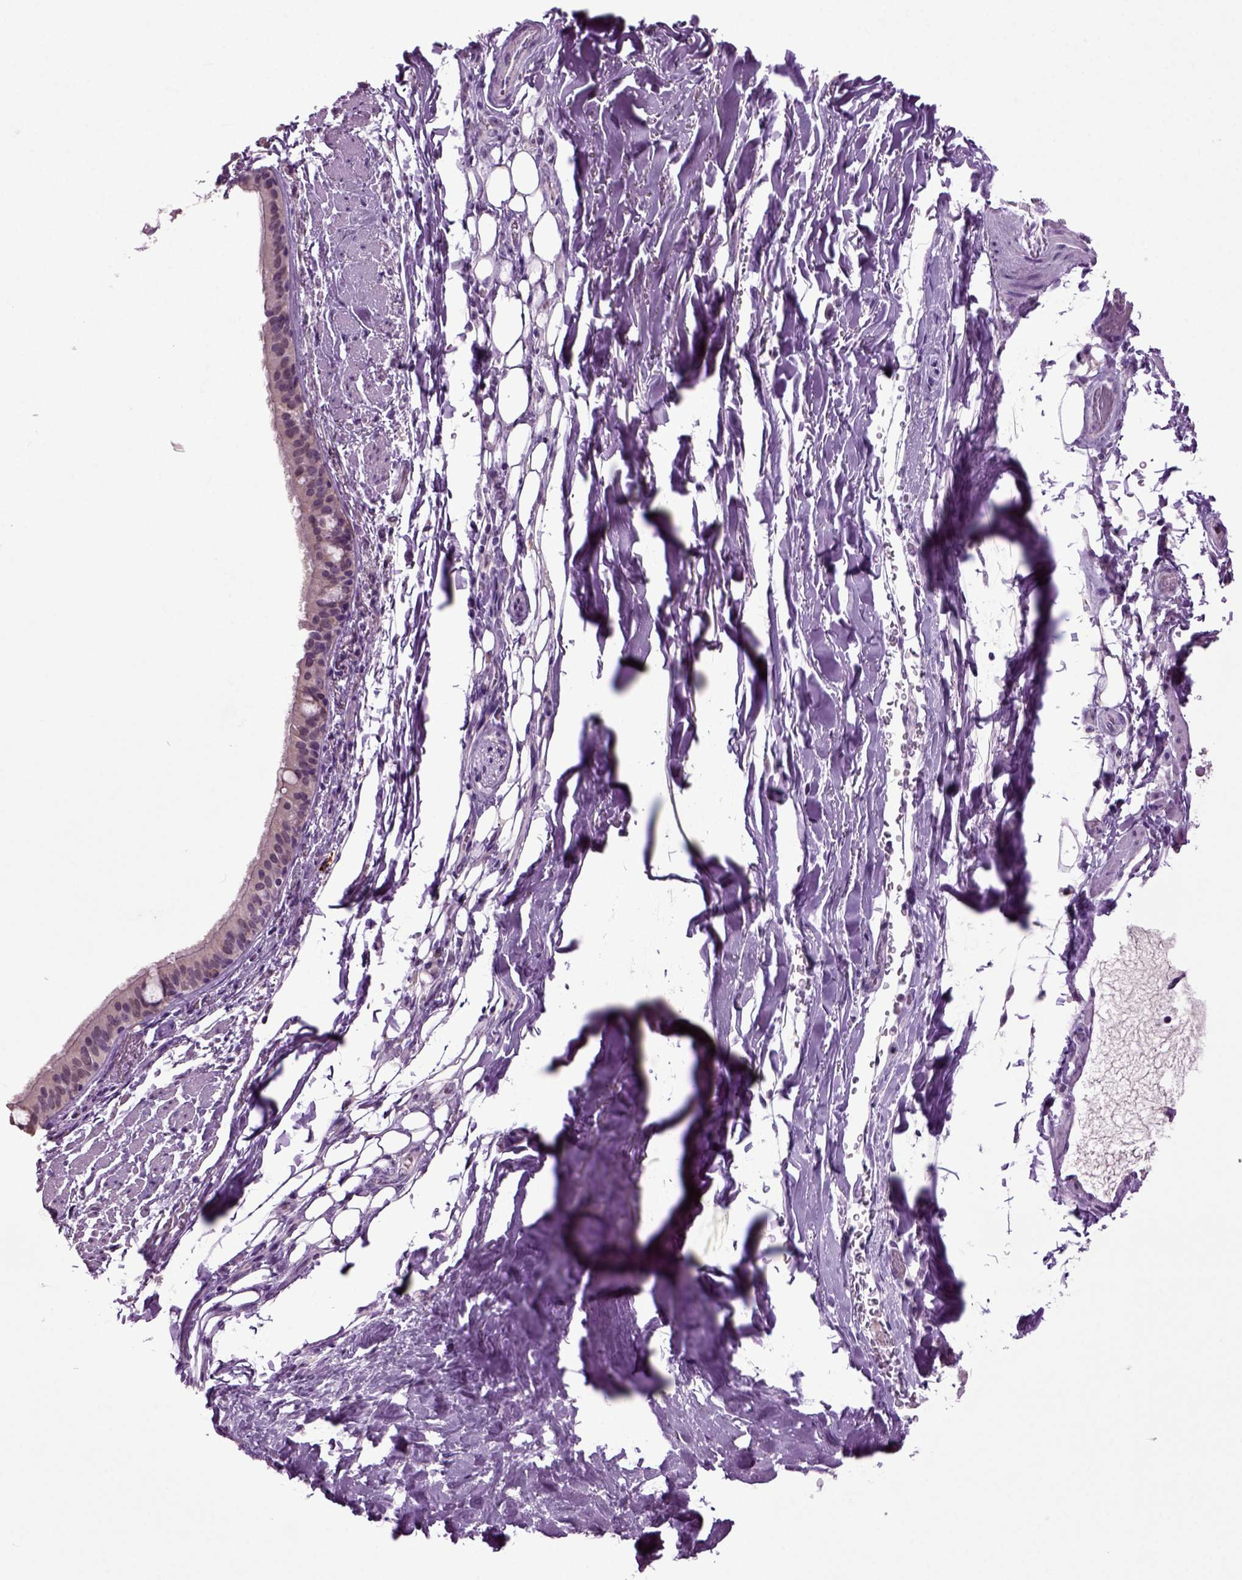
{"staining": {"intensity": "weak", "quantity": "<25%", "location": "cytoplasmic/membranous"}, "tissue": "bronchus", "cell_type": "Respiratory epithelial cells", "image_type": "normal", "snomed": [{"axis": "morphology", "description": "Normal tissue, NOS"}, {"axis": "morphology", "description": "Squamous cell carcinoma, NOS"}, {"axis": "topography", "description": "Bronchus"}, {"axis": "topography", "description": "Lung"}], "caption": "Immunohistochemical staining of normal human bronchus reveals no significant staining in respiratory epithelial cells.", "gene": "FGF11", "patient": {"sex": "male", "age": 69}}